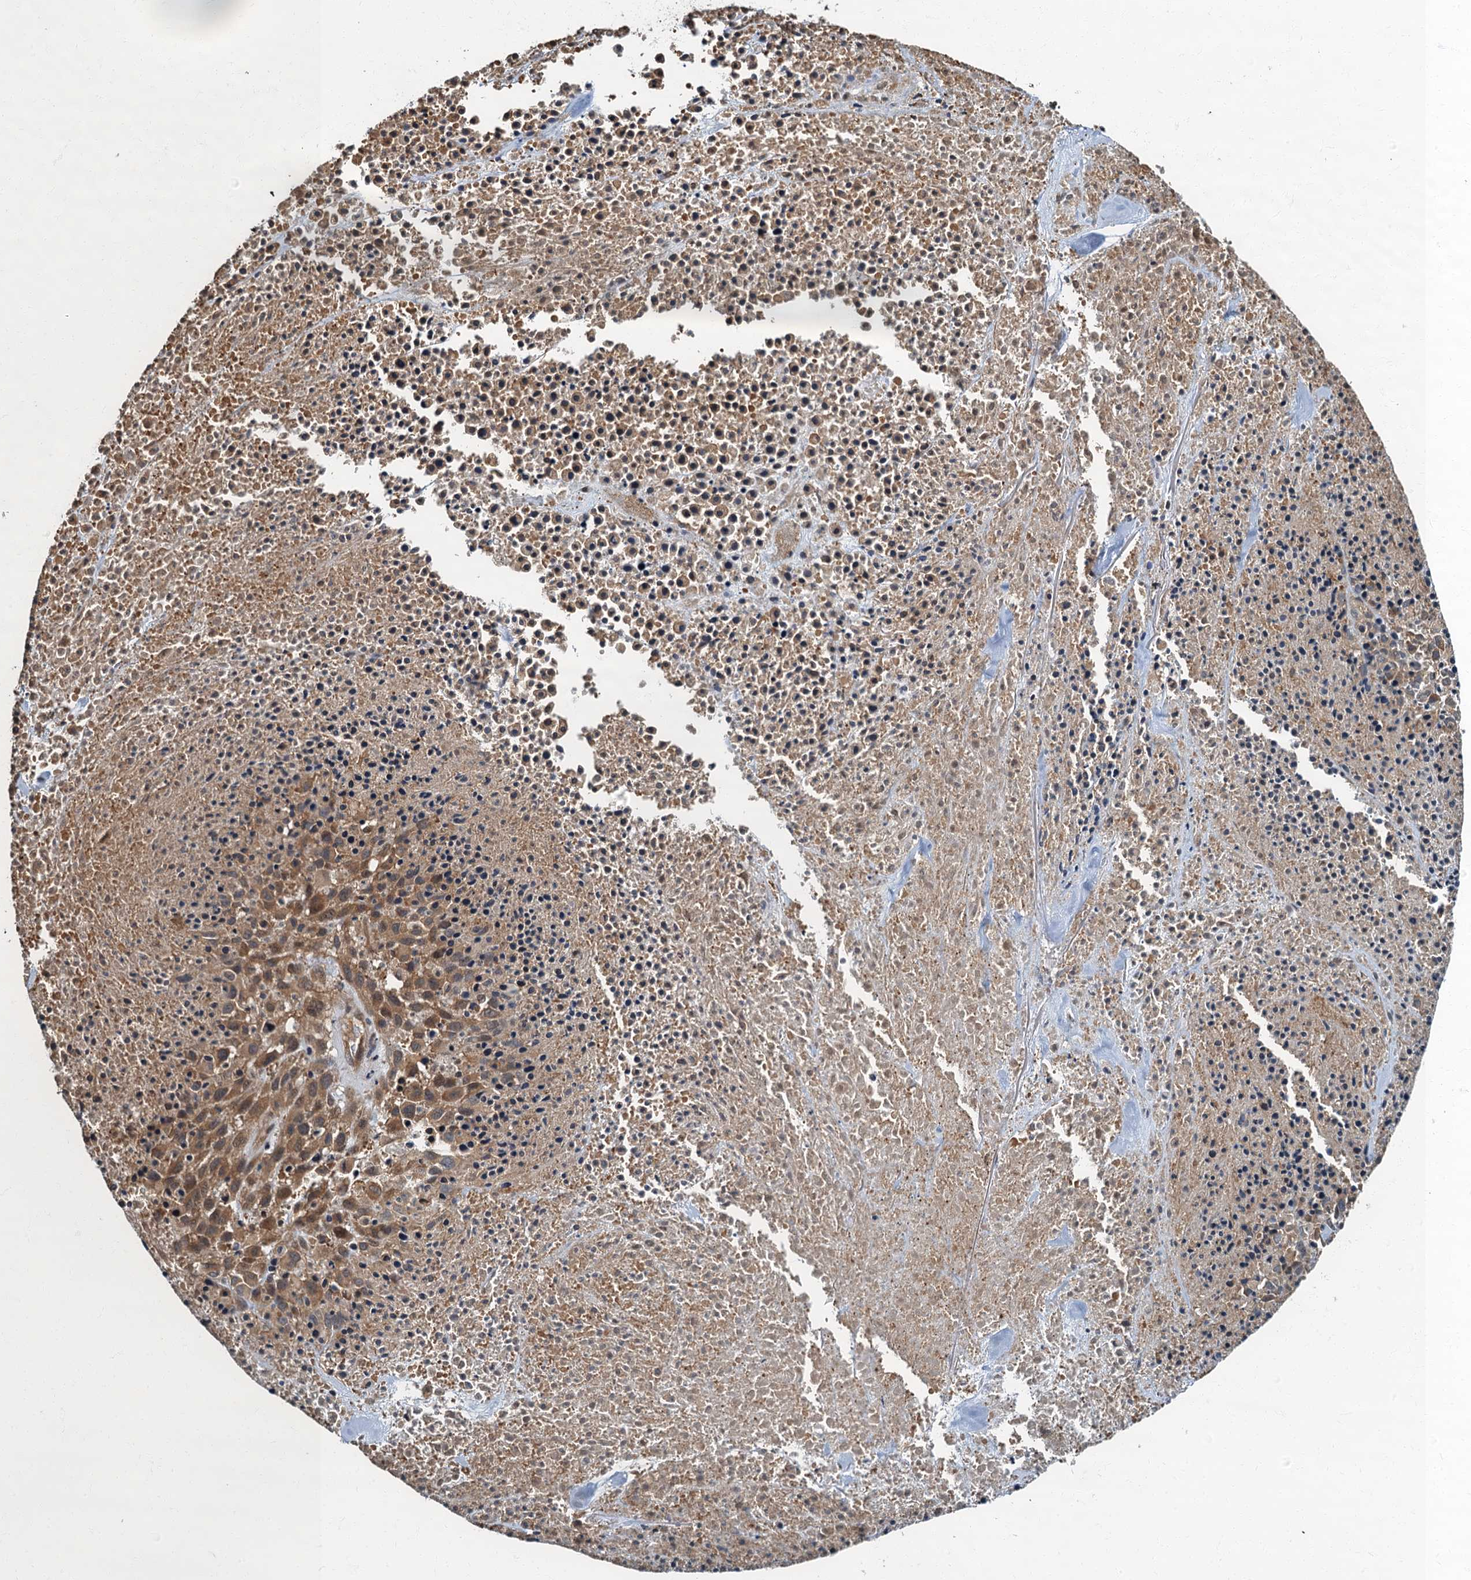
{"staining": {"intensity": "moderate", "quantity": ">75%", "location": "cytoplasmic/membranous"}, "tissue": "melanoma", "cell_type": "Tumor cells", "image_type": "cancer", "snomed": [{"axis": "morphology", "description": "Malignant melanoma, Metastatic site"}, {"axis": "topography", "description": "Skin"}], "caption": "DAB immunohistochemical staining of human malignant melanoma (metastatic site) reveals moderate cytoplasmic/membranous protein positivity in approximately >75% of tumor cells.", "gene": "TBCK", "patient": {"sex": "female", "age": 81}}